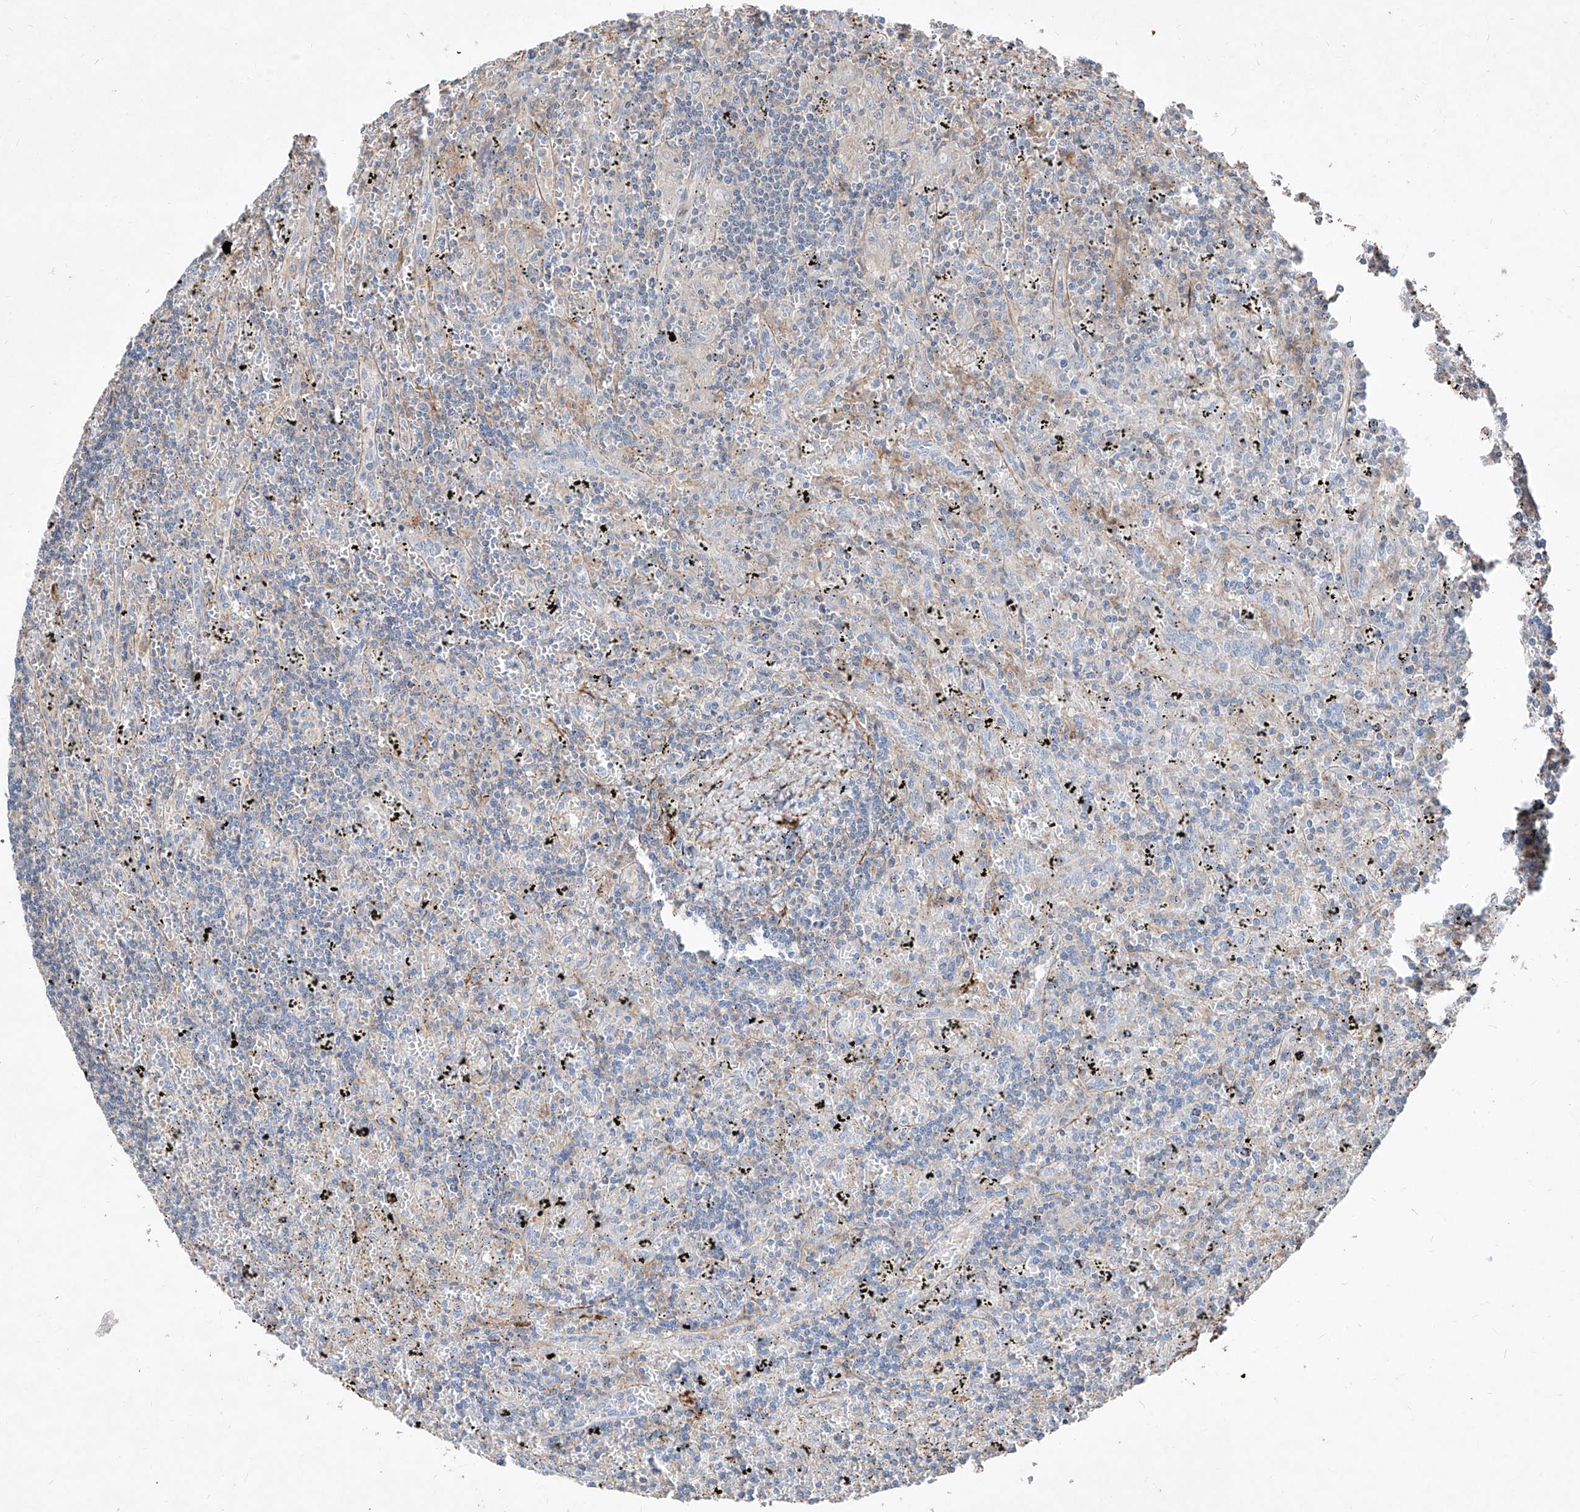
{"staining": {"intensity": "negative", "quantity": "none", "location": "none"}, "tissue": "lymphoma", "cell_type": "Tumor cells", "image_type": "cancer", "snomed": [{"axis": "morphology", "description": "Malignant lymphoma, non-Hodgkin's type, Low grade"}, {"axis": "topography", "description": "Spleen"}], "caption": "Tumor cells show no significant protein staining in malignant lymphoma, non-Hodgkin's type (low-grade).", "gene": "UFD1", "patient": {"sex": "male", "age": 76}}